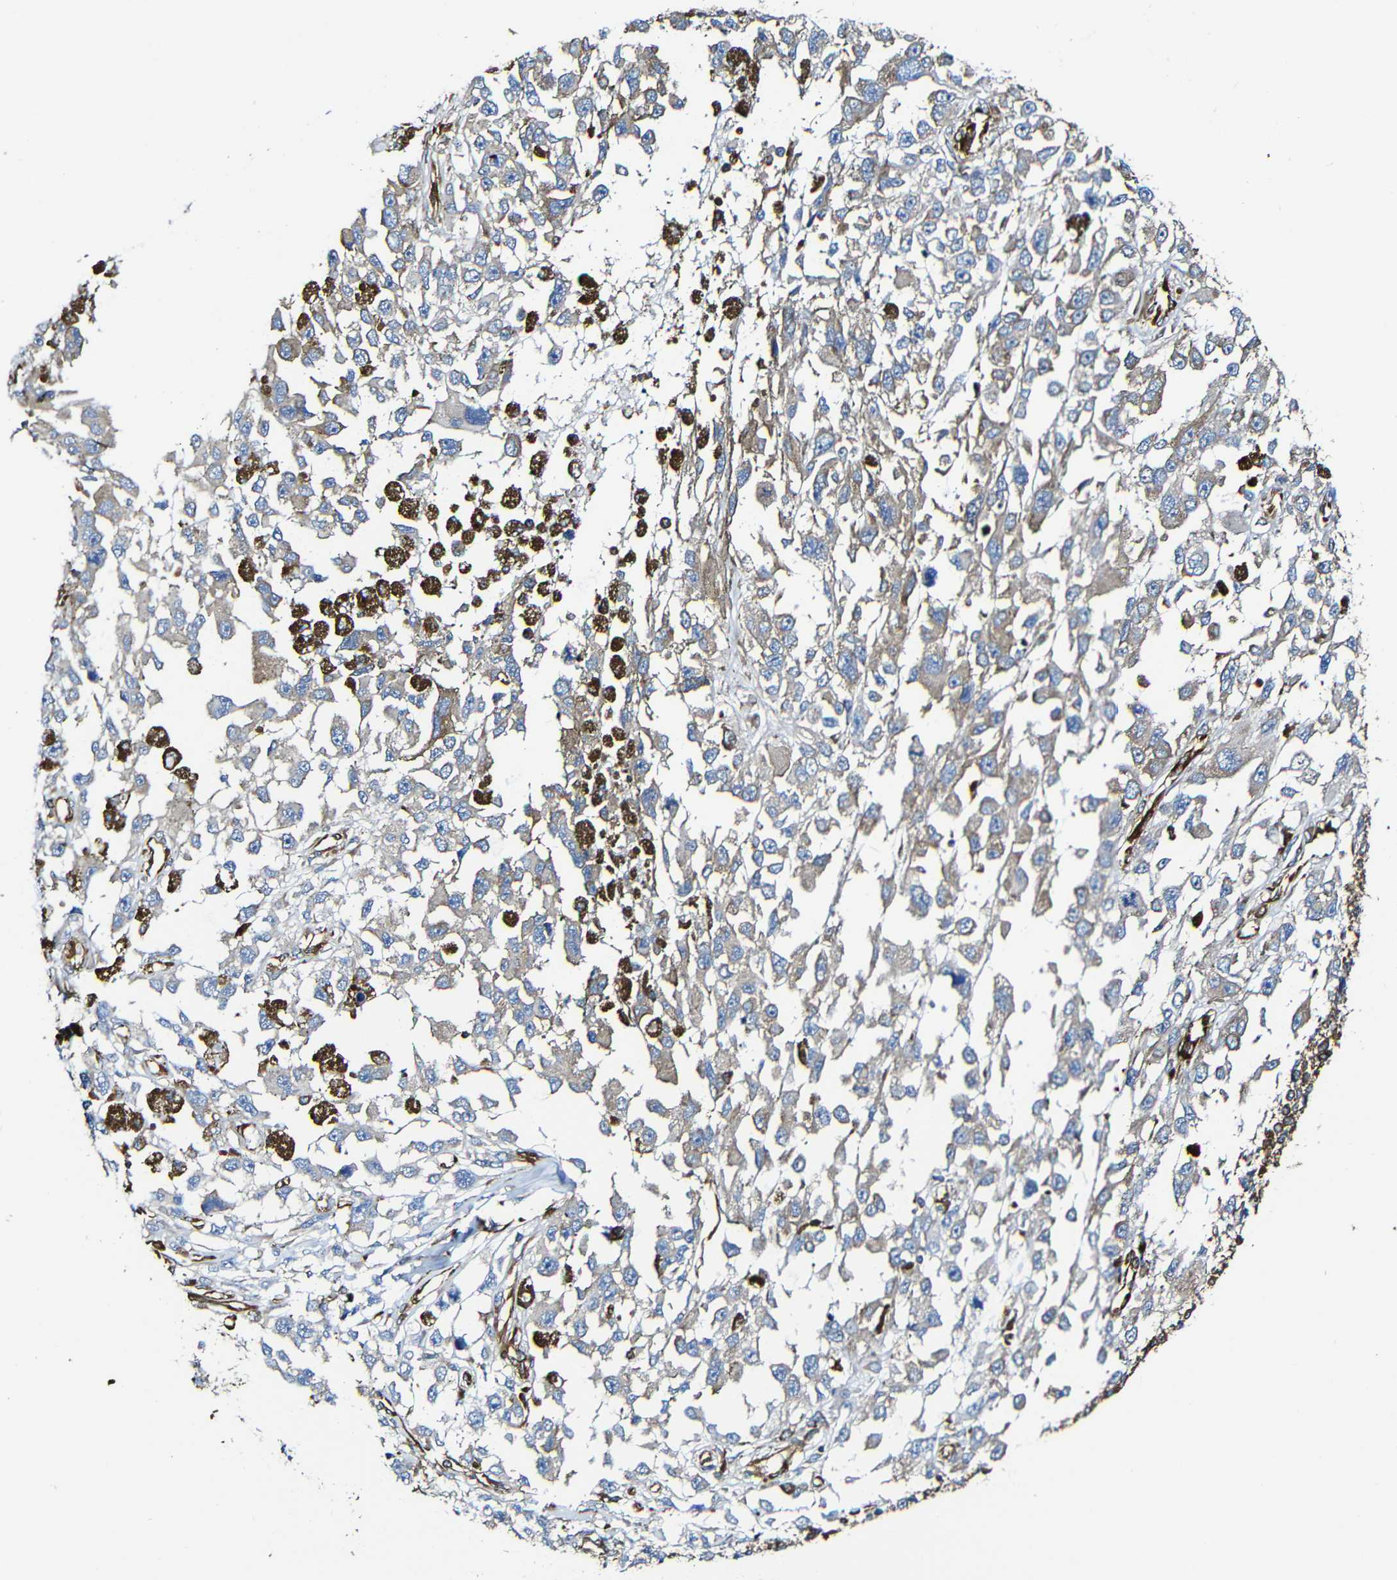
{"staining": {"intensity": "negative", "quantity": "none", "location": "none"}, "tissue": "melanoma", "cell_type": "Tumor cells", "image_type": "cancer", "snomed": [{"axis": "morphology", "description": "Malignant melanoma, Metastatic site"}, {"axis": "topography", "description": "Lymph node"}], "caption": "Tumor cells show no significant staining in malignant melanoma (metastatic site).", "gene": "MSN", "patient": {"sex": "male", "age": 59}}